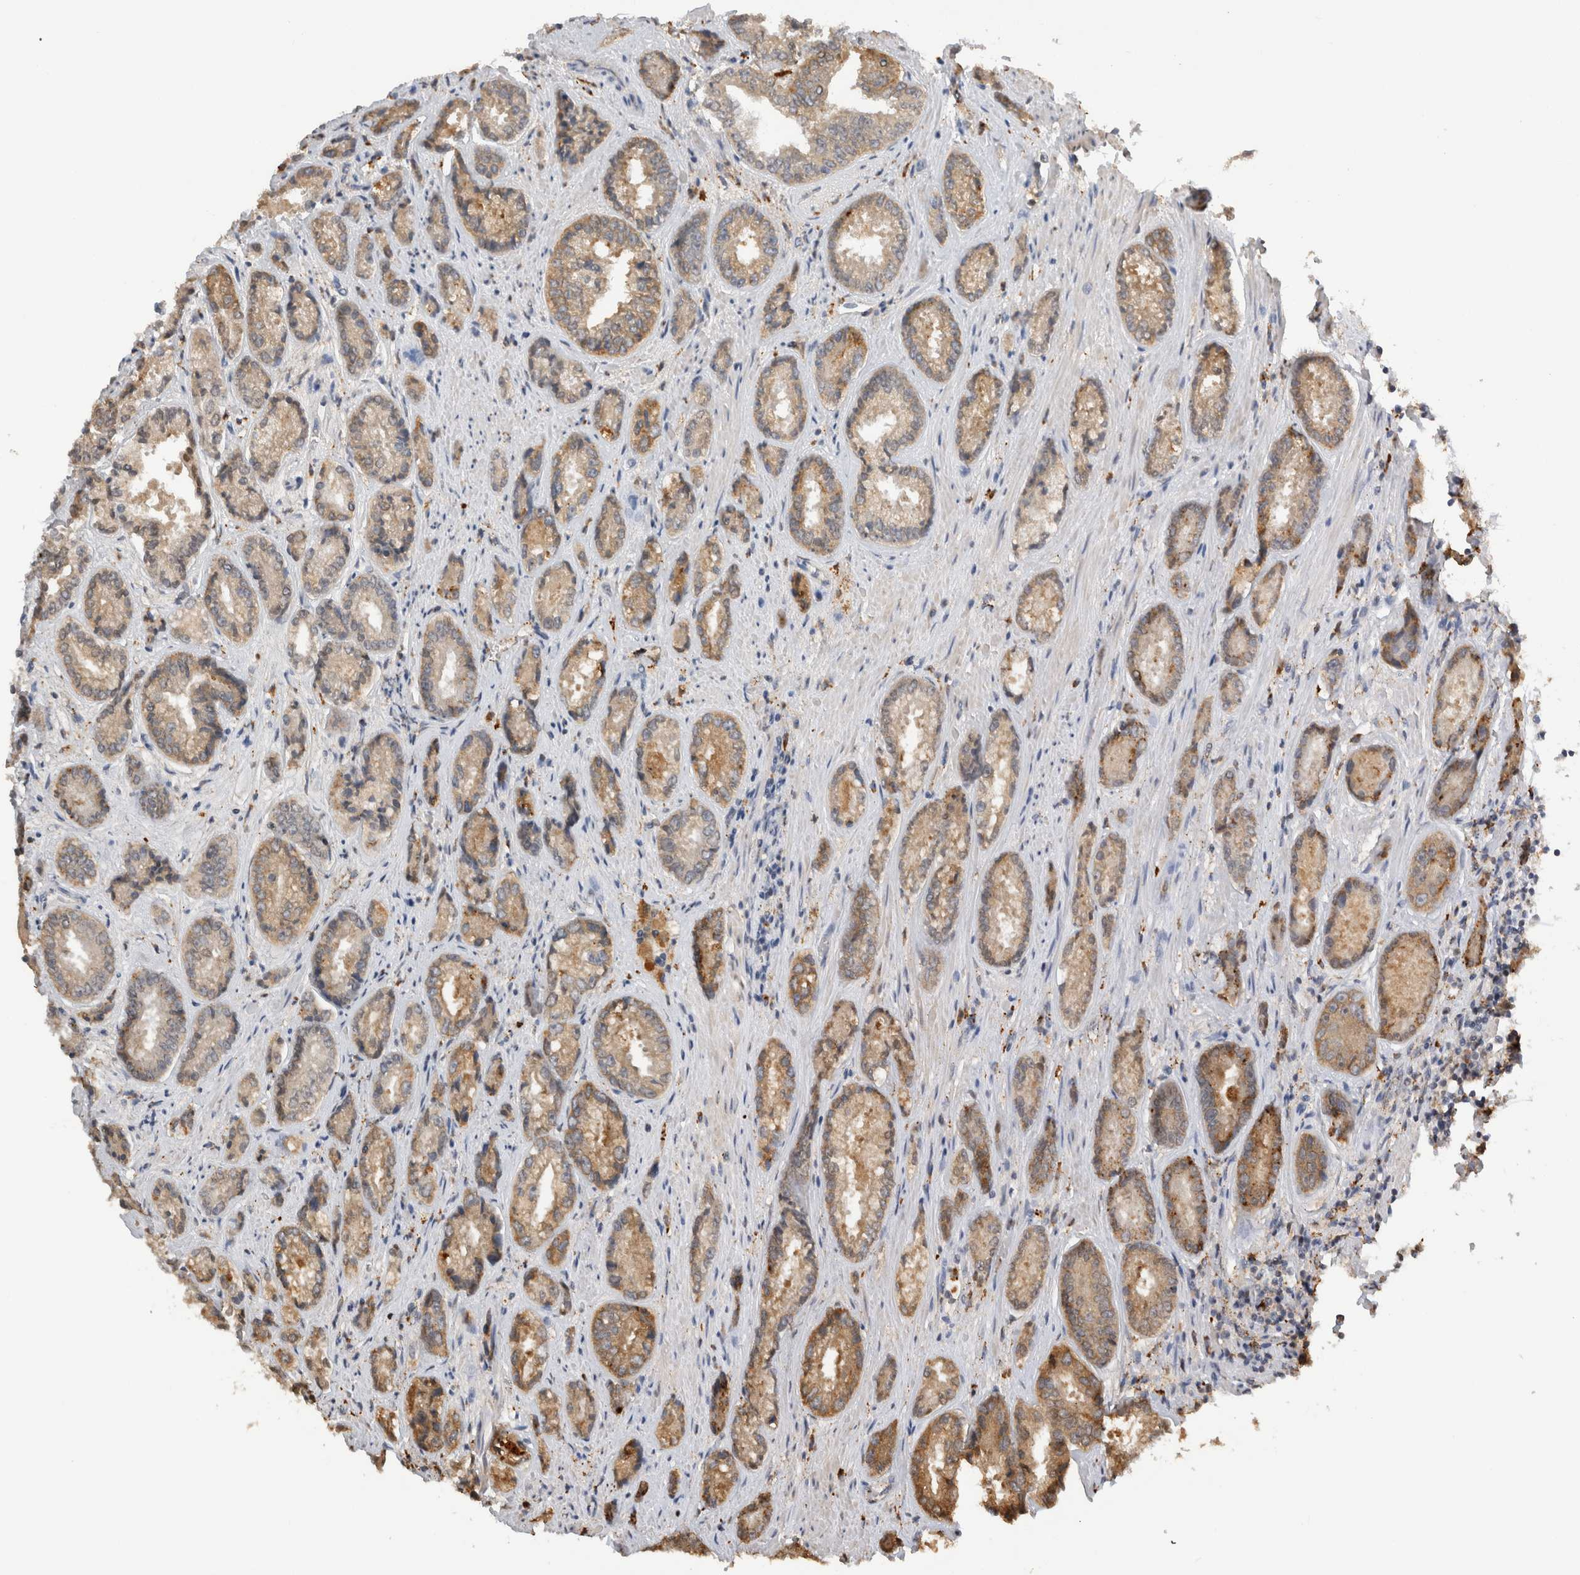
{"staining": {"intensity": "moderate", "quantity": ">75%", "location": "cytoplasmic/membranous"}, "tissue": "prostate cancer", "cell_type": "Tumor cells", "image_type": "cancer", "snomed": [{"axis": "morphology", "description": "Adenocarcinoma, High grade"}, {"axis": "topography", "description": "Prostate"}], "caption": "Protein staining of adenocarcinoma (high-grade) (prostate) tissue reveals moderate cytoplasmic/membranous expression in about >75% of tumor cells.", "gene": "GNS", "patient": {"sex": "male", "age": 61}}